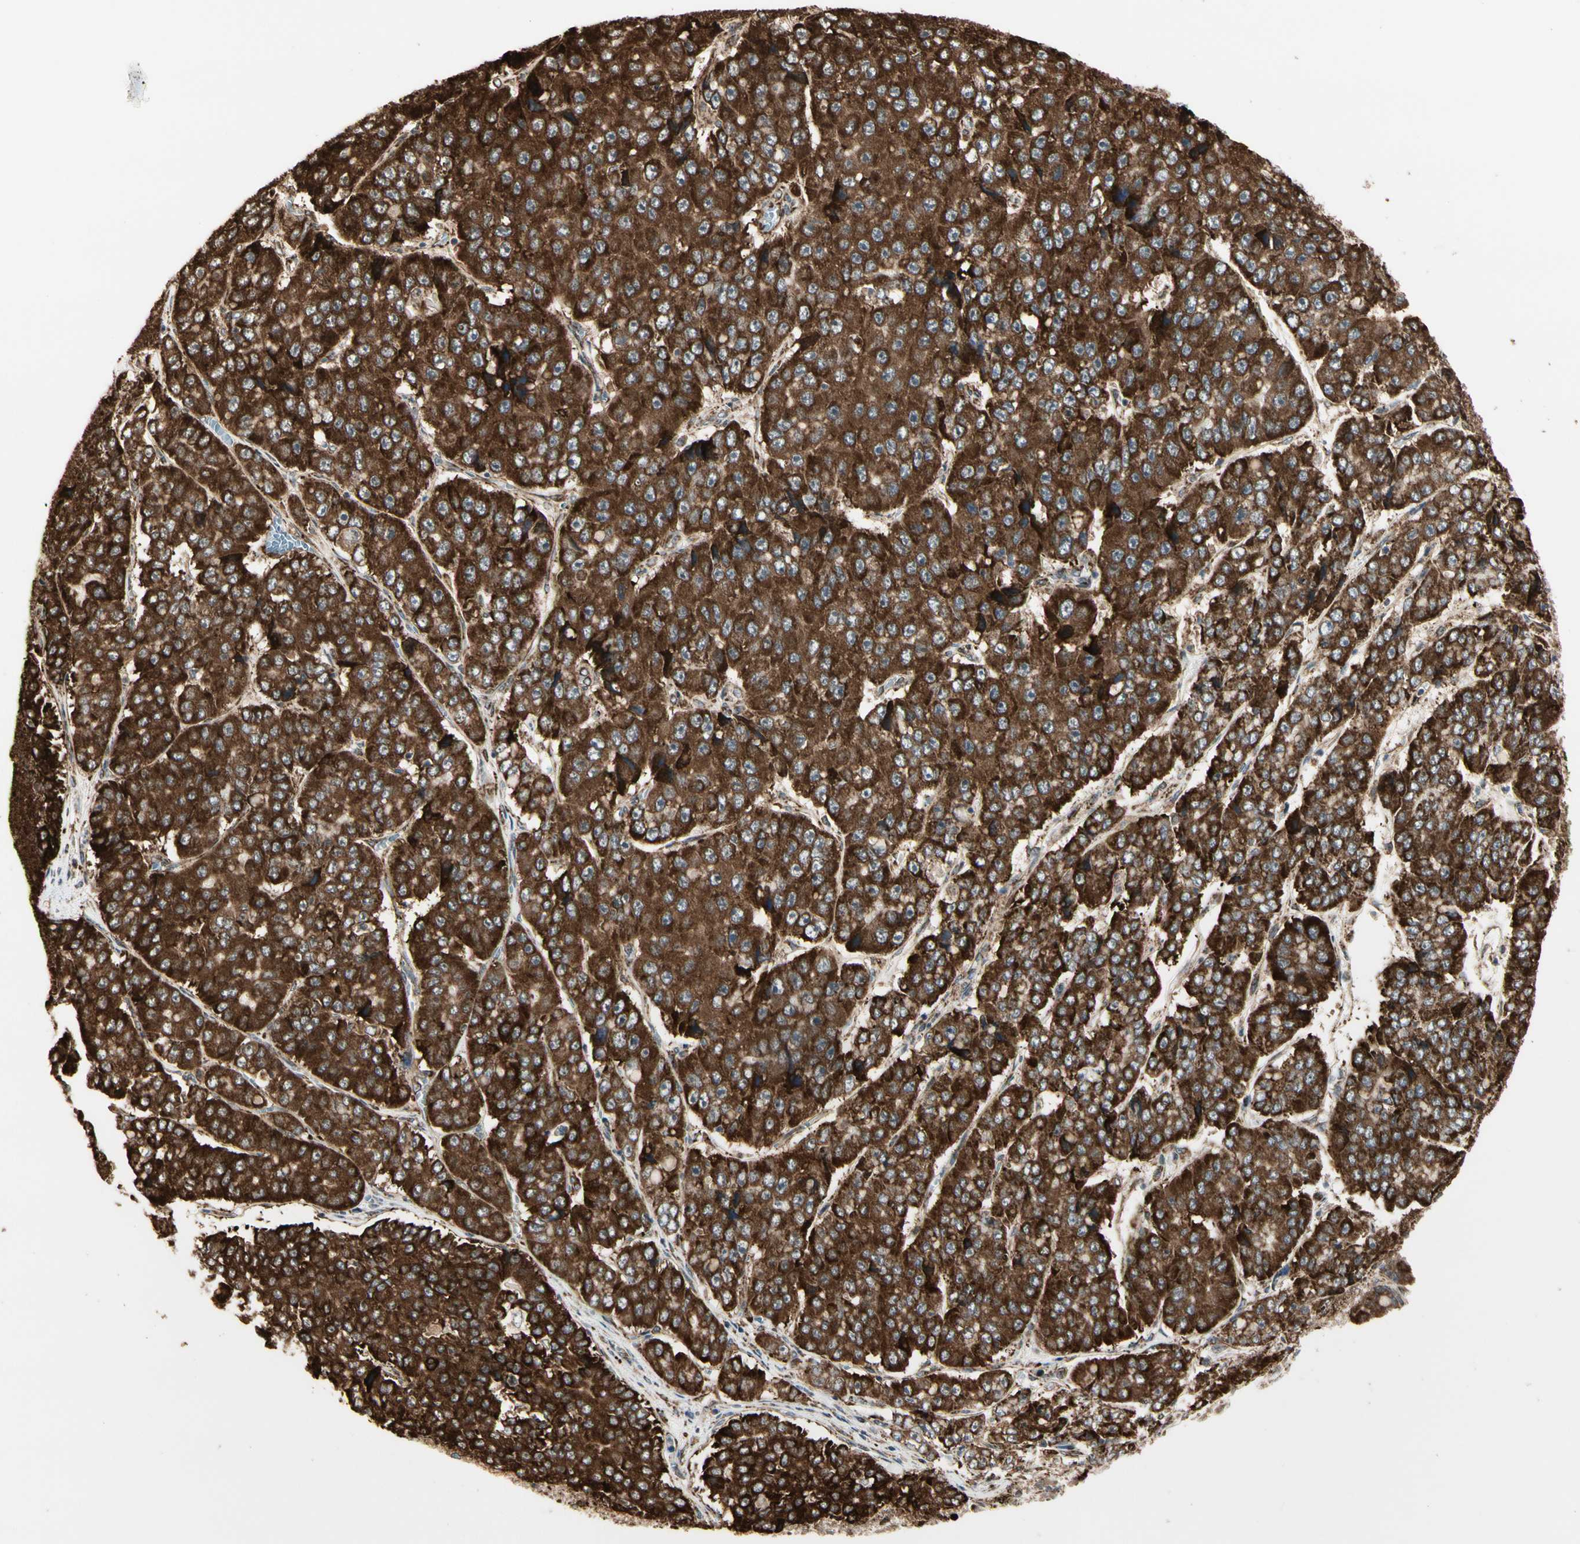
{"staining": {"intensity": "strong", "quantity": ">75%", "location": "cytoplasmic/membranous"}, "tissue": "pancreatic cancer", "cell_type": "Tumor cells", "image_type": "cancer", "snomed": [{"axis": "morphology", "description": "Adenocarcinoma, NOS"}, {"axis": "topography", "description": "Pancreas"}], "caption": "A brown stain shows strong cytoplasmic/membranous expression of a protein in human pancreatic cancer tumor cells.", "gene": "HSP90B1", "patient": {"sex": "male", "age": 50}}